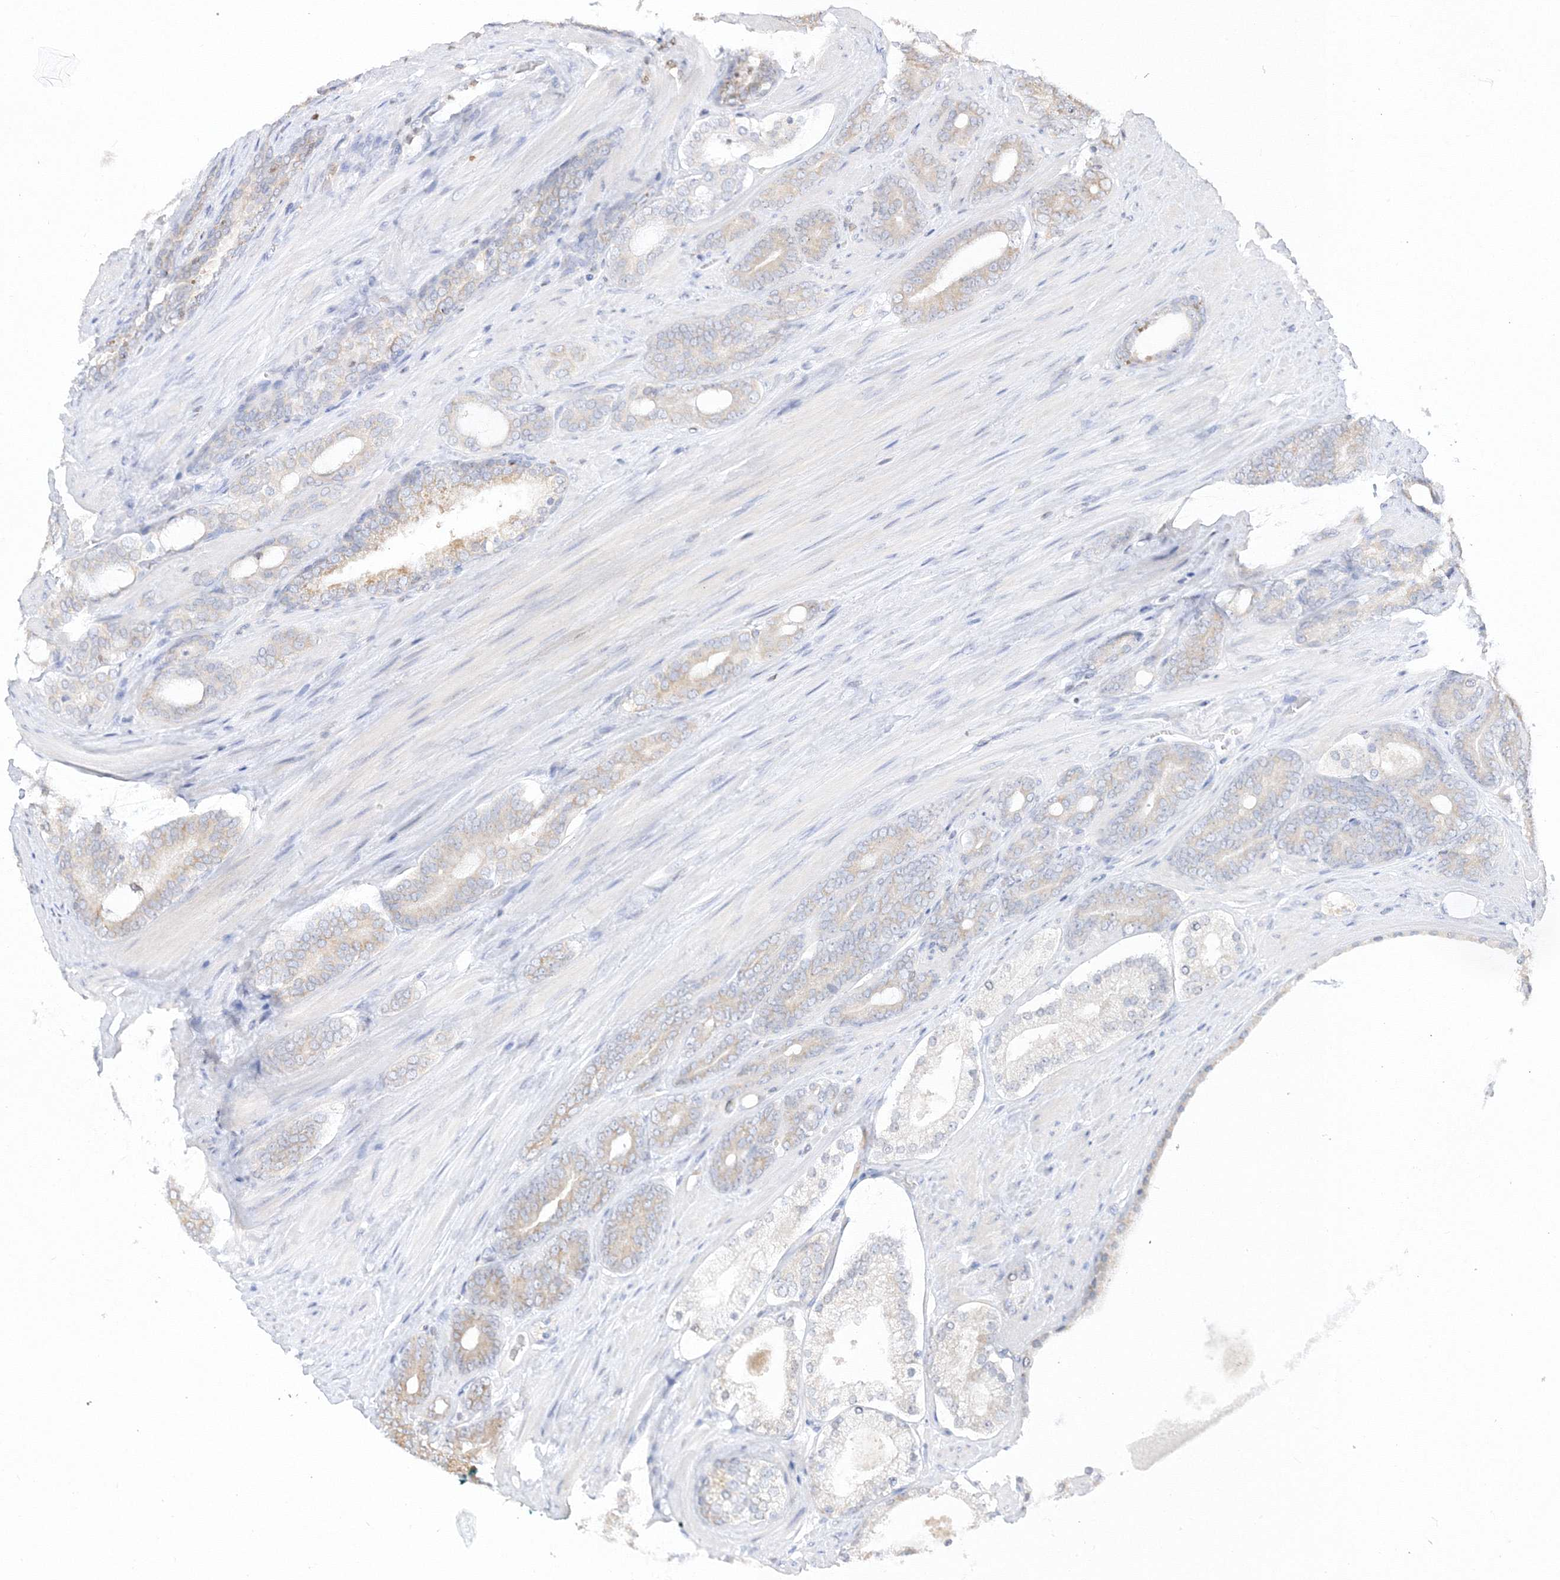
{"staining": {"intensity": "weak", "quantity": "<25%", "location": "cytoplasmic/membranous"}, "tissue": "prostate cancer", "cell_type": "Tumor cells", "image_type": "cancer", "snomed": [{"axis": "morphology", "description": "Adenocarcinoma, Low grade"}, {"axis": "topography", "description": "Prostate"}], "caption": "This is an IHC micrograph of human low-grade adenocarcinoma (prostate). There is no positivity in tumor cells.", "gene": "TMEM50B", "patient": {"sex": "male", "age": 63}}